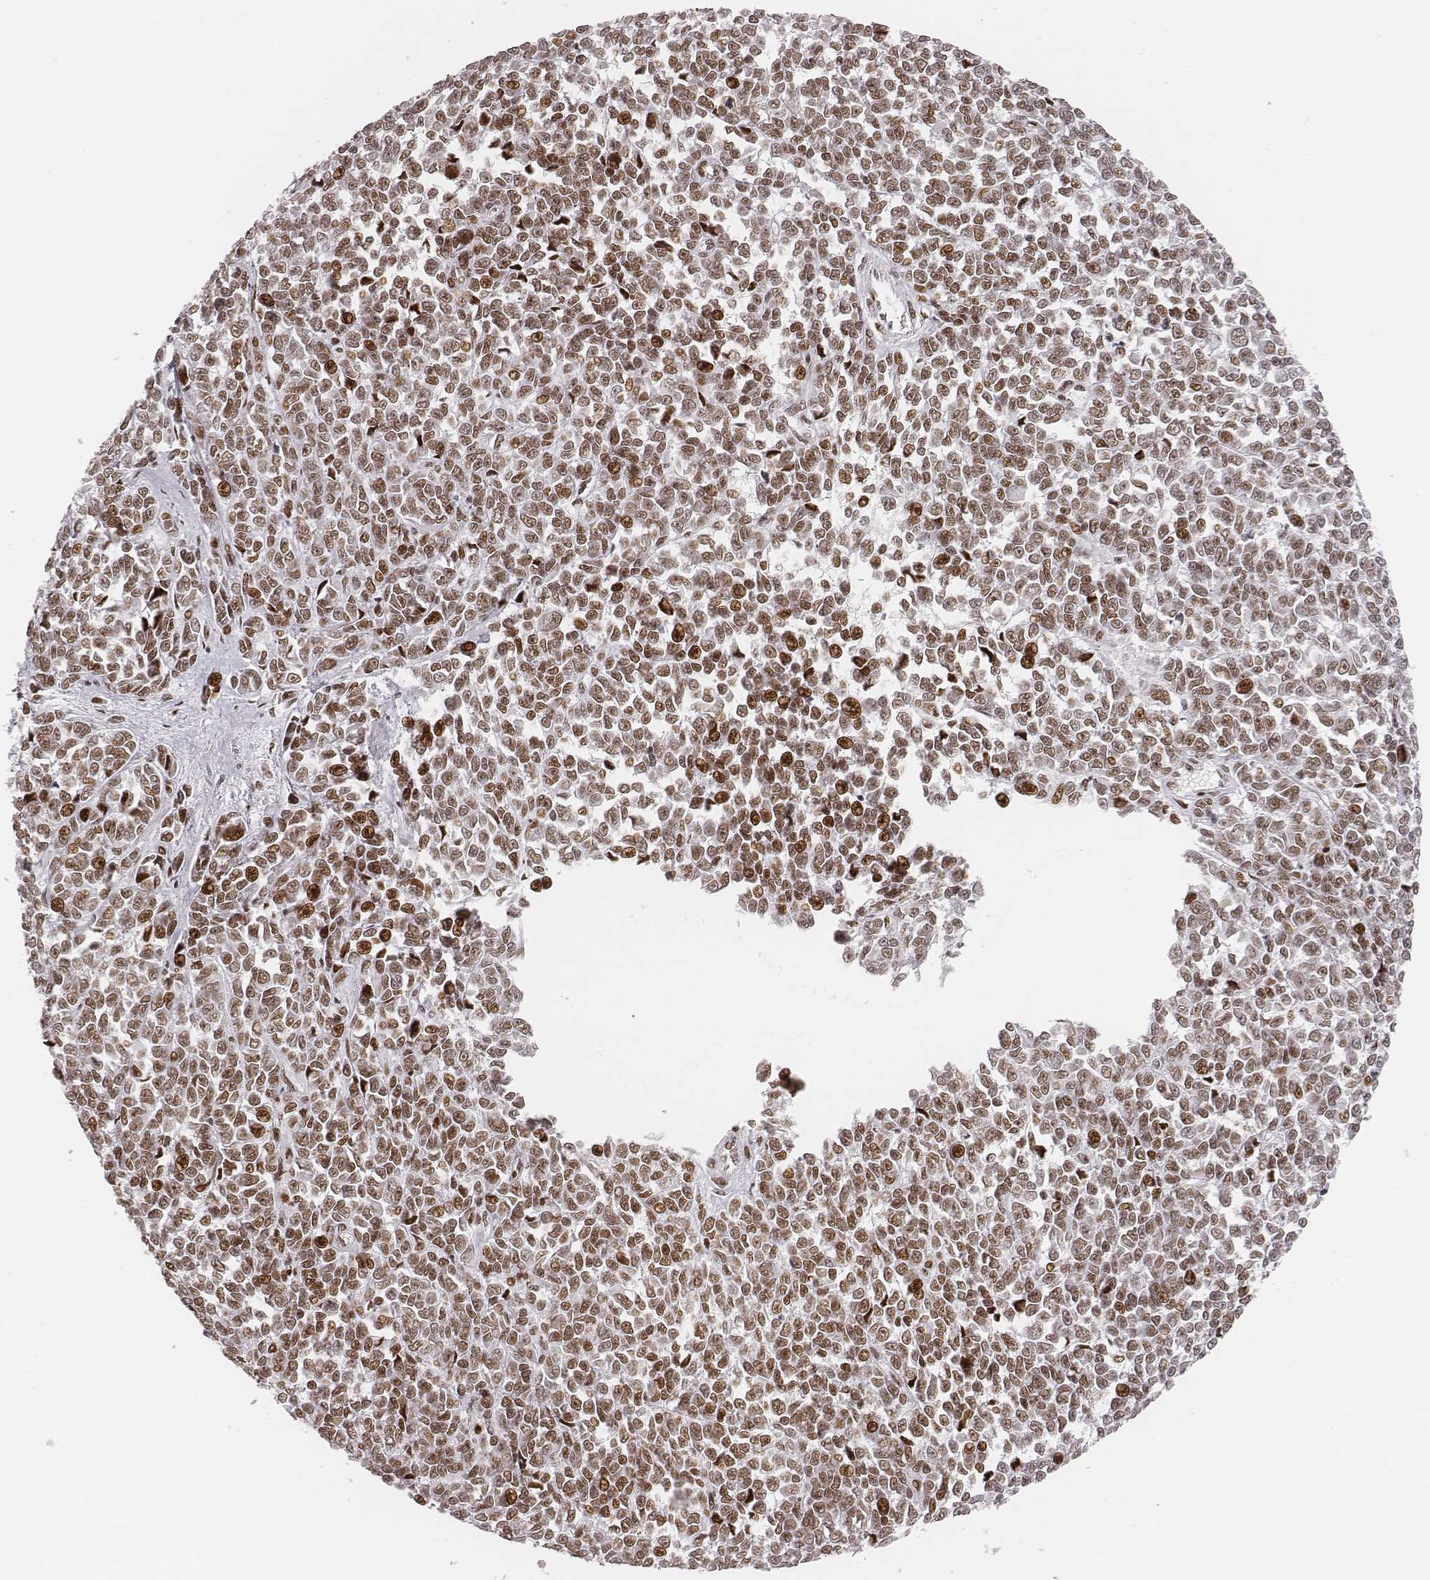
{"staining": {"intensity": "moderate", "quantity": ">75%", "location": "nuclear"}, "tissue": "melanoma", "cell_type": "Tumor cells", "image_type": "cancer", "snomed": [{"axis": "morphology", "description": "Malignant melanoma, NOS"}, {"axis": "topography", "description": "Skin"}], "caption": "Tumor cells display medium levels of moderate nuclear positivity in approximately >75% of cells in malignant melanoma.", "gene": "HNRNPC", "patient": {"sex": "female", "age": 95}}